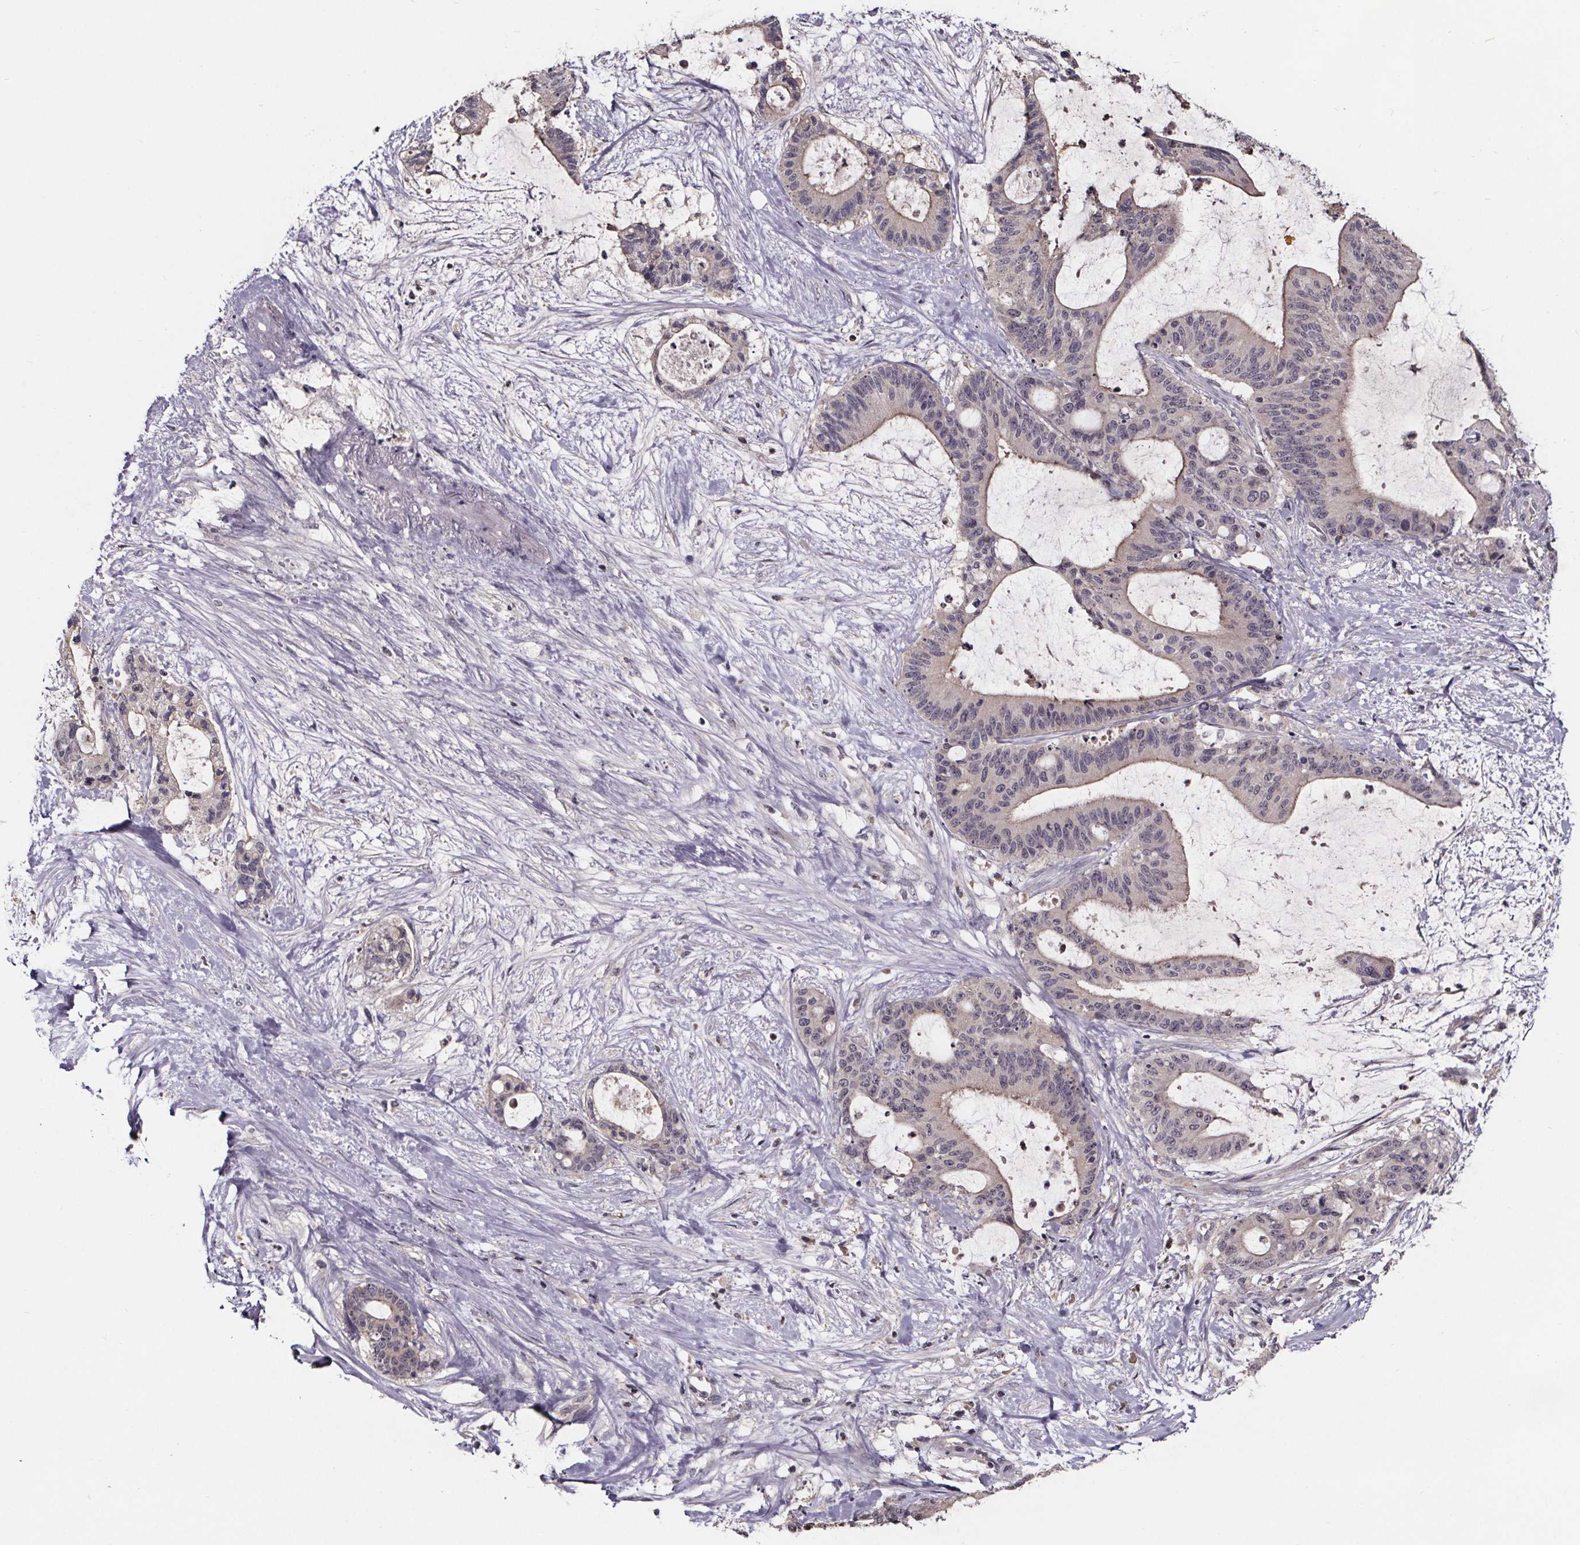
{"staining": {"intensity": "weak", "quantity": "25%-75%", "location": "cytoplasmic/membranous"}, "tissue": "liver cancer", "cell_type": "Tumor cells", "image_type": "cancer", "snomed": [{"axis": "morphology", "description": "Cholangiocarcinoma"}, {"axis": "topography", "description": "Liver"}], "caption": "Liver cancer stained with a brown dye exhibits weak cytoplasmic/membranous positive positivity in about 25%-75% of tumor cells.", "gene": "SMIM1", "patient": {"sex": "female", "age": 73}}